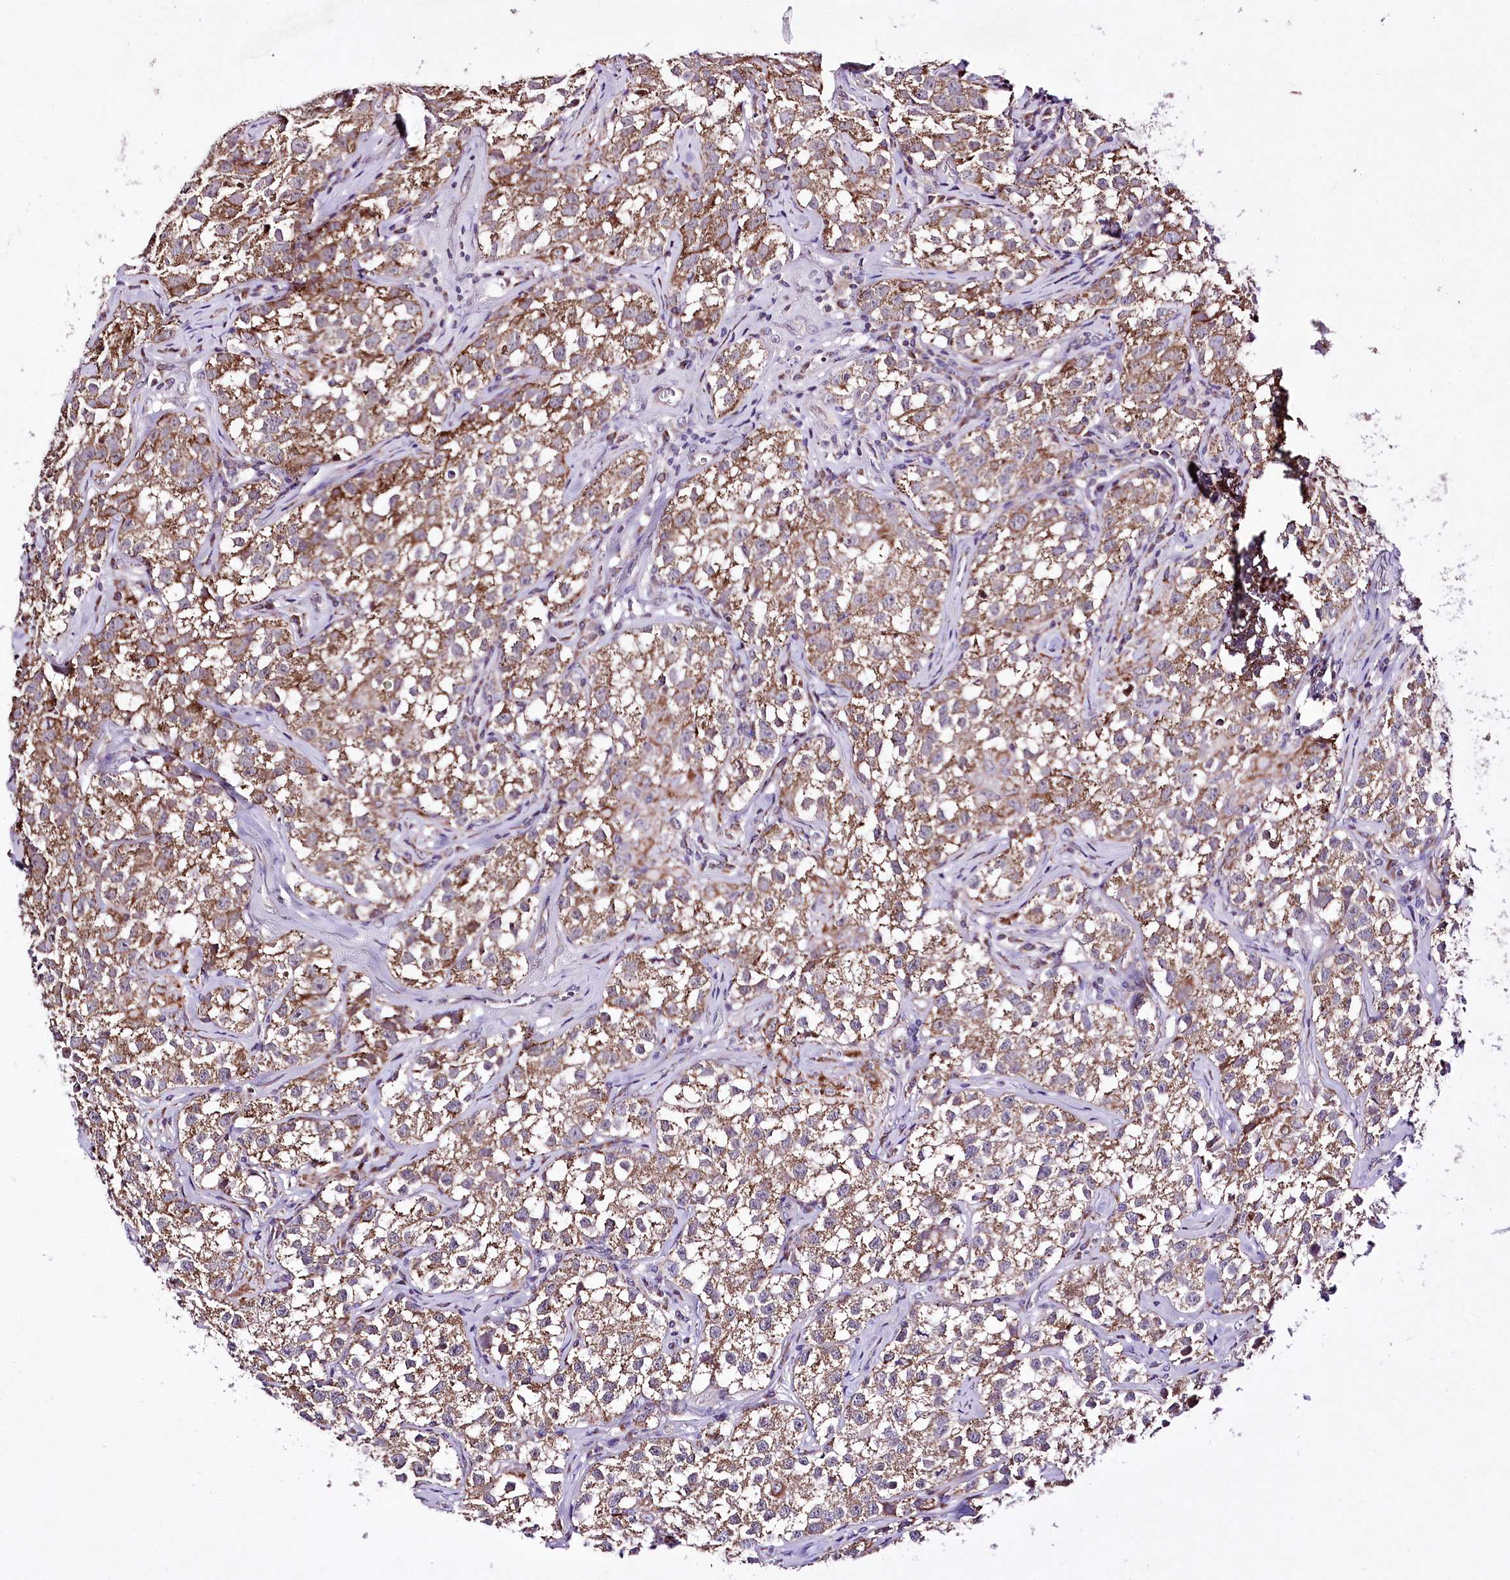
{"staining": {"intensity": "moderate", "quantity": ">75%", "location": "cytoplasmic/membranous"}, "tissue": "testis cancer", "cell_type": "Tumor cells", "image_type": "cancer", "snomed": [{"axis": "morphology", "description": "Seminoma, NOS"}, {"axis": "morphology", "description": "Carcinoma, Embryonal, NOS"}, {"axis": "topography", "description": "Testis"}], "caption": "There is medium levels of moderate cytoplasmic/membranous staining in tumor cells of embryonal carcinoma (testis), as demonstrated by immunohistochemical staining (brown color).", "gene": "ATE1", "patient": {"sex": "male", "age": 43}}